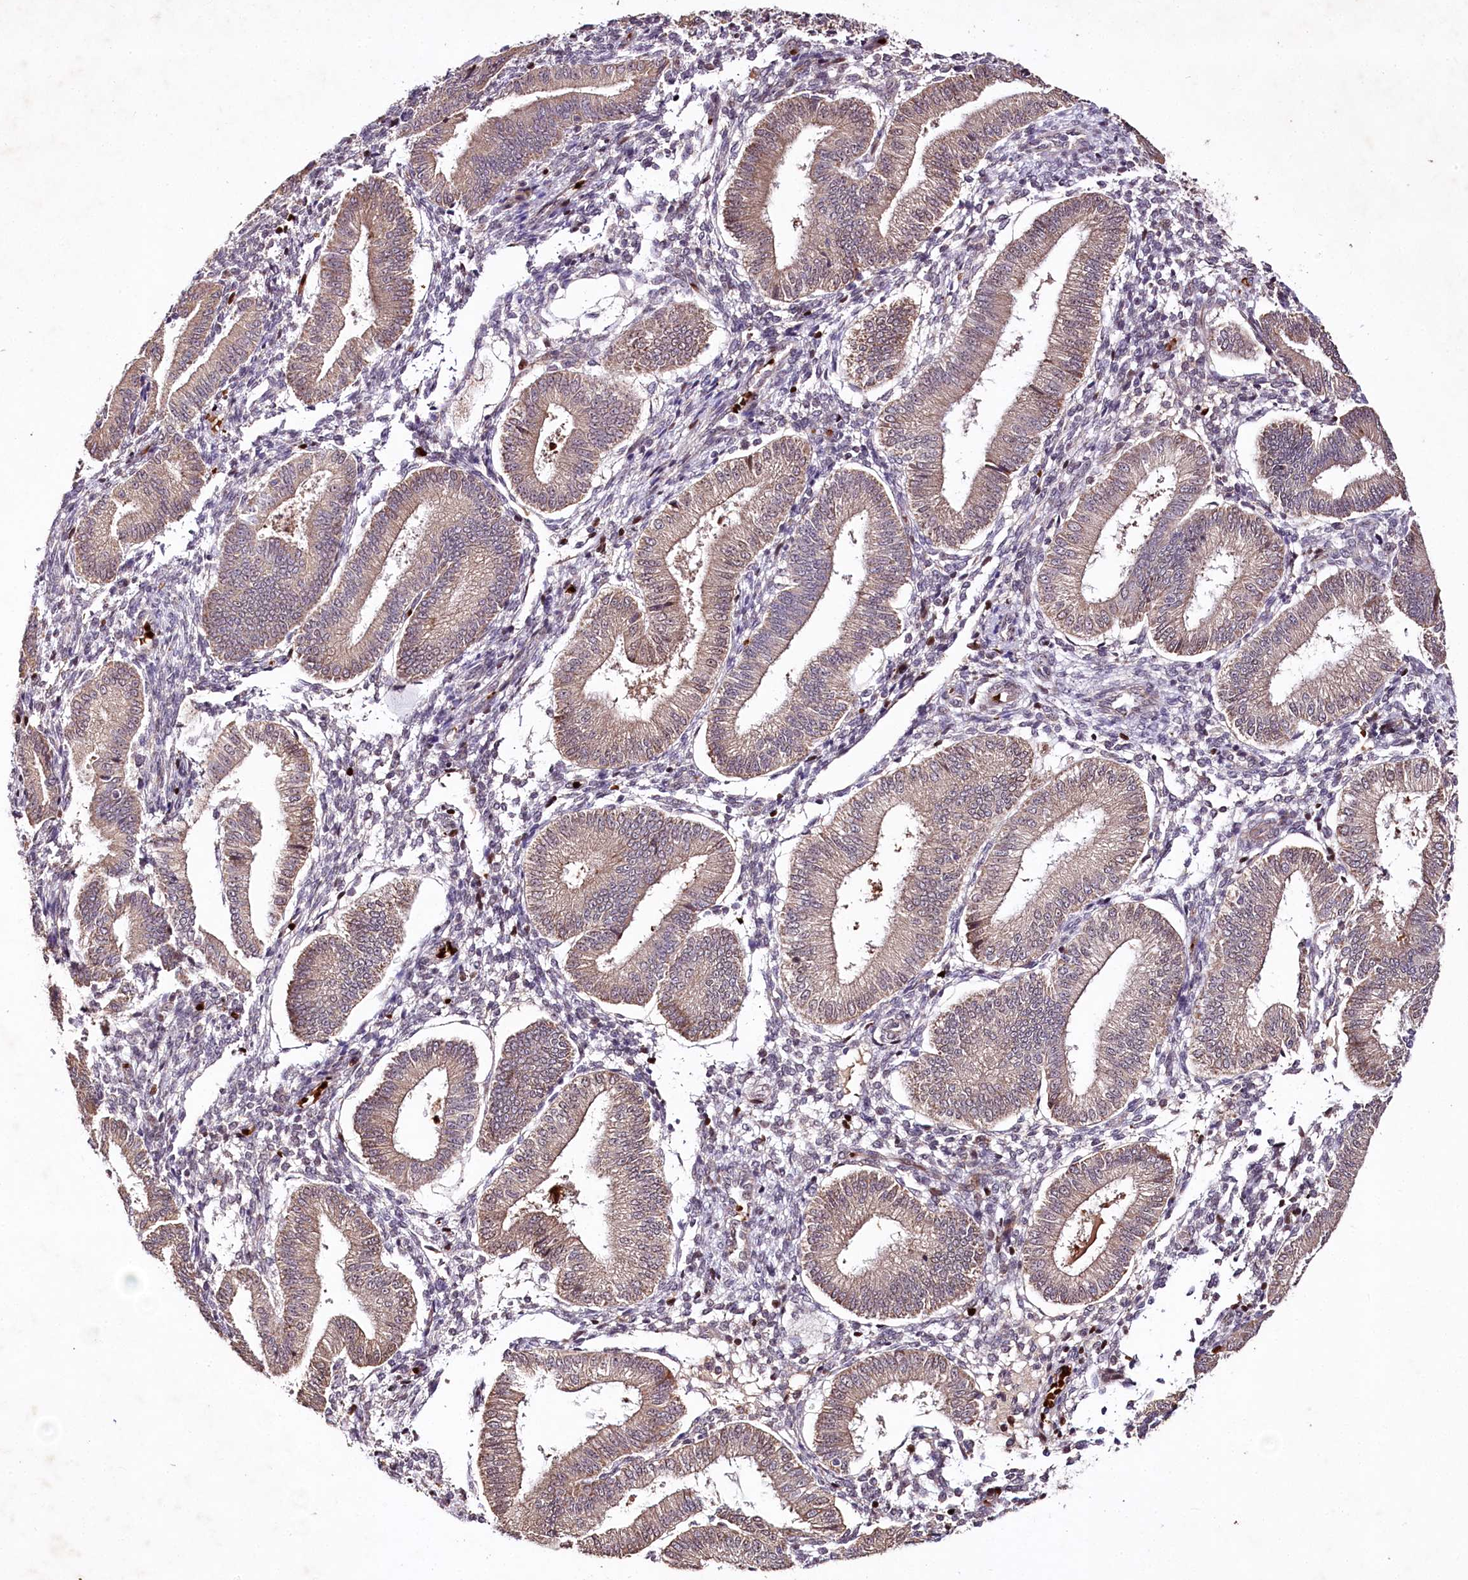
{"staining": {"intensity": "negative", "quantity": "none", "location": "none"}, "tissue": "endometrium", "cell_type": "Cells in endometrial stroma", "image_type": "normal", "snomed": [{"axis": "morphology", "description": "Normal tissue, NOS"}, {"axis": "topography", "description": "Endometrium"}], "caption": "A high-resolution histopathology image shows IHC staining of benign endometrium, which shows no significant staining in cells in endometrial stroma. (DAB immunohistochemistry (IHC) with hematoxylin counter stain).", "gene": "DMP1", "patient": {"sex": "female", "age": 39}}